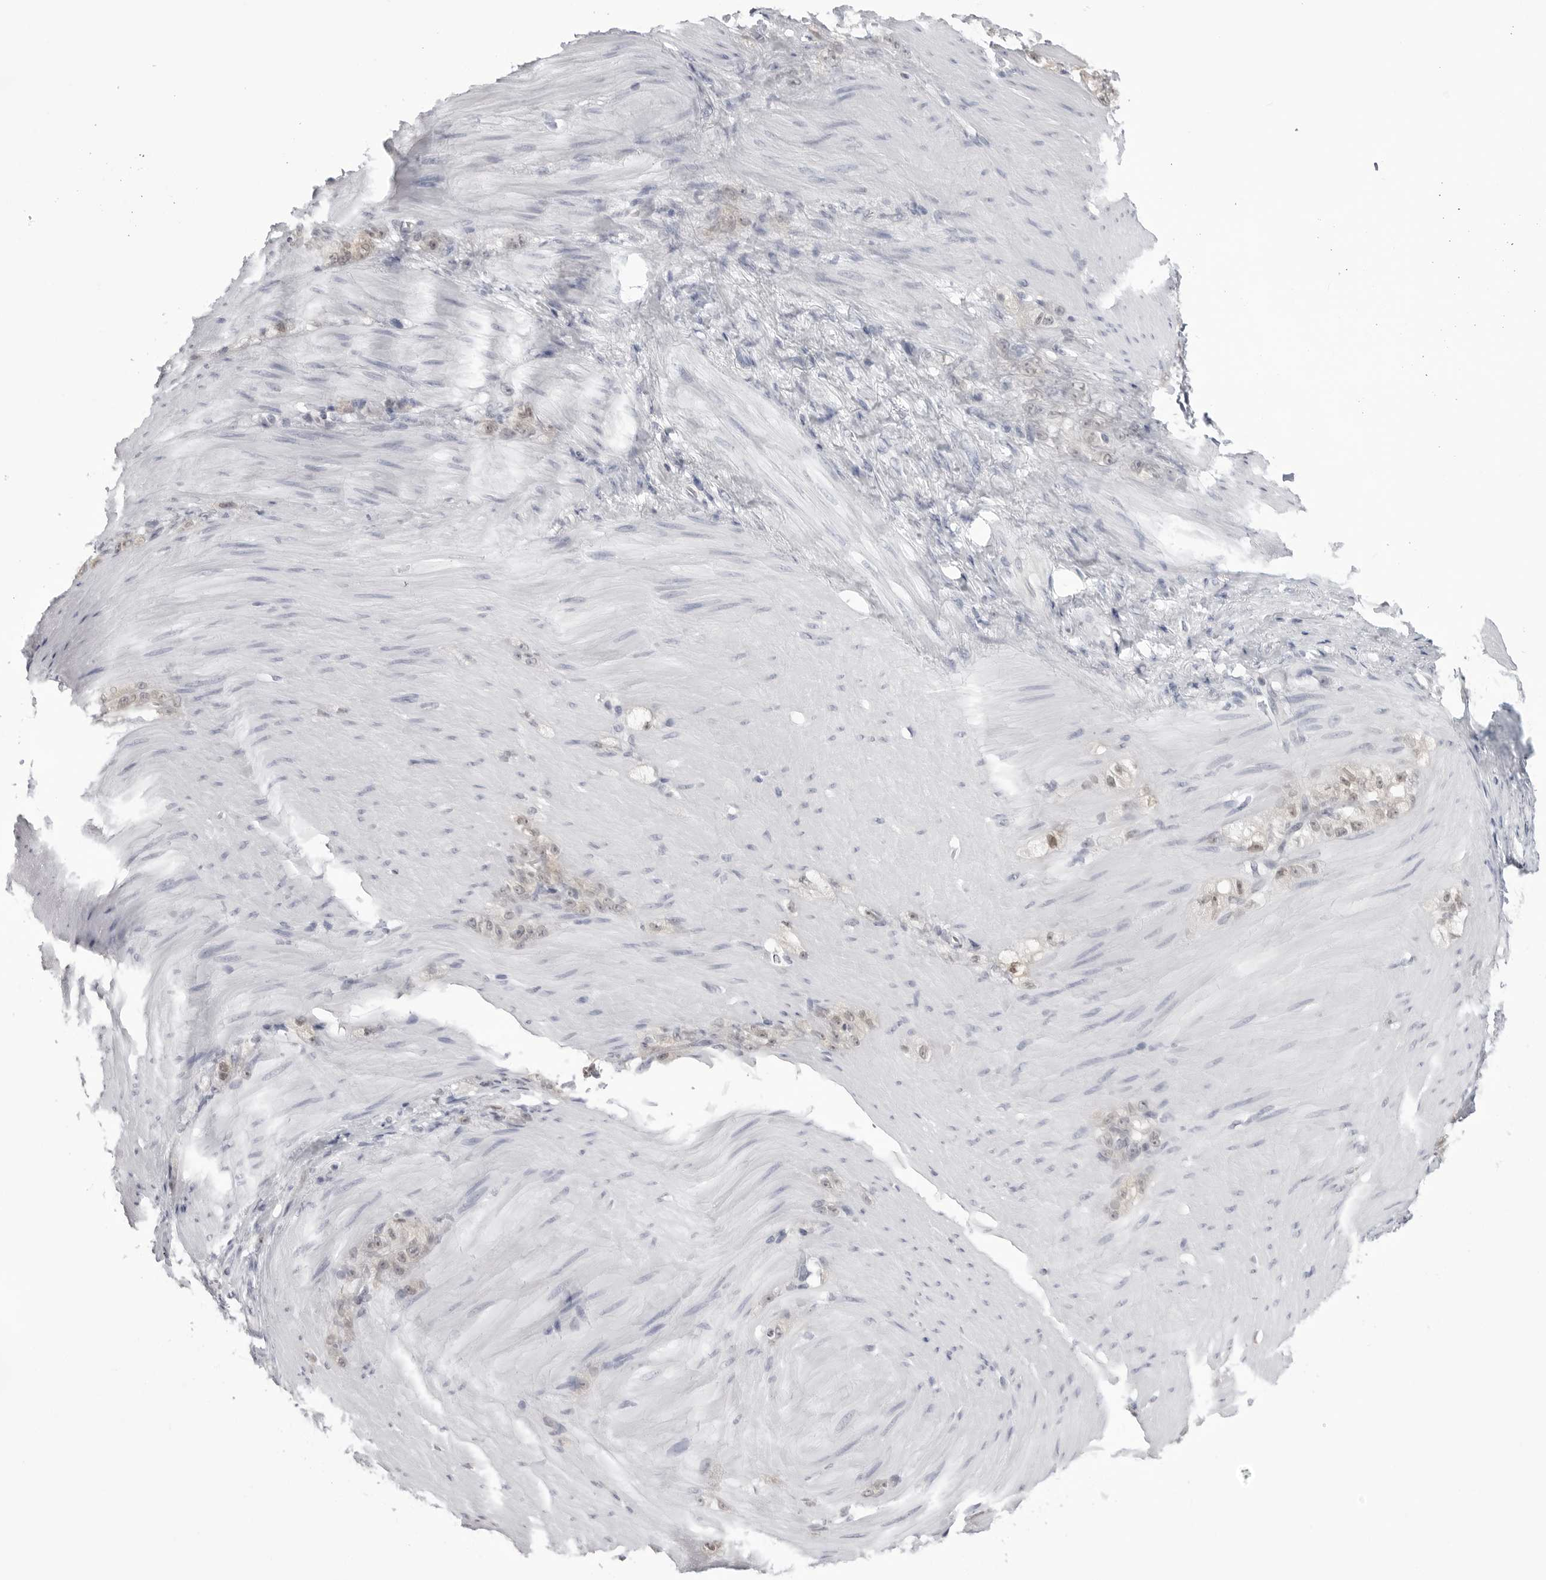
{"staining": {"intensity": "weak", "quantity": "<25%", "location": "cytoplasmic/membranous"}, "tissue": "stomach cancer", "cell_type": "Tumor cells", "image_type": "cancer", "snomed": [{"axis": "morphology", "description": "Normal tissue, NOS"}, {"axis": "morphology", "description": "Adenocarcinoma, NOS"}, {"axis": "topography", "description": "Stomach"}], "caption": "Stomach cancer stained for a protein using IHC demonstrates no positivity tumor cells.", "gene": "YWHAG", "patient": {"sex": "male", "age": 82}}